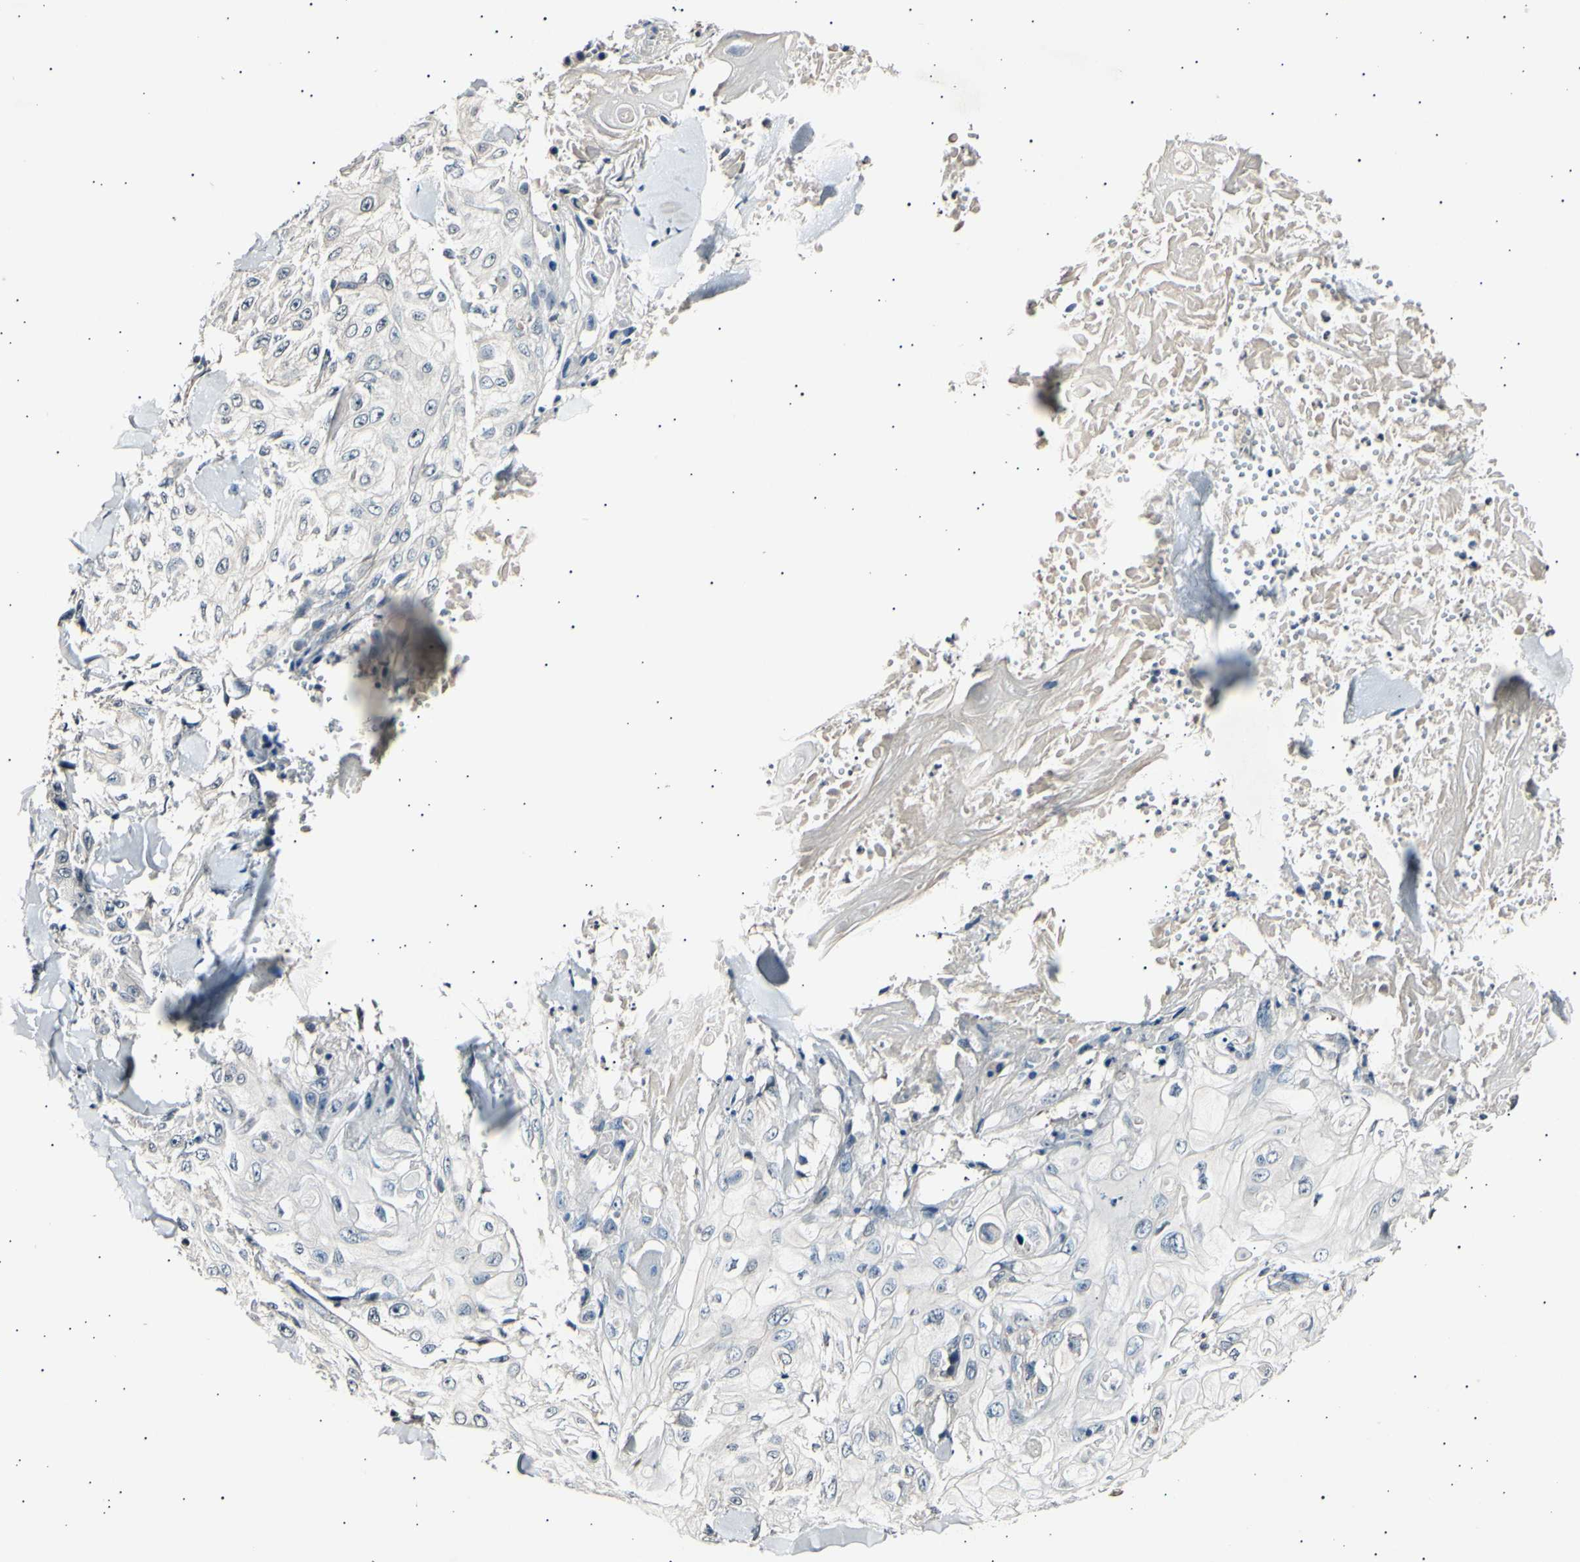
{"staining": {"intensity": "negative", "quantity": "none", "location": "none"}, "tissue": "skin cancer", "cell_type": "Tumor cells", "image_type": "cancer", "snomed": [{"axis": "morphology", "description": "Squamous cell carcinoma, NOS"}, {"axis": "topography", "description": "Skin"}], "caption": "This photomicrograph is of skin cancer stained with immunohistochemistry (IHC) to label a protein in brown with the nuclei are counter-stained blue. There is no expression in tumor cells.", "gene": "AK1", "patient": {"sex": "male", "age": 86}}